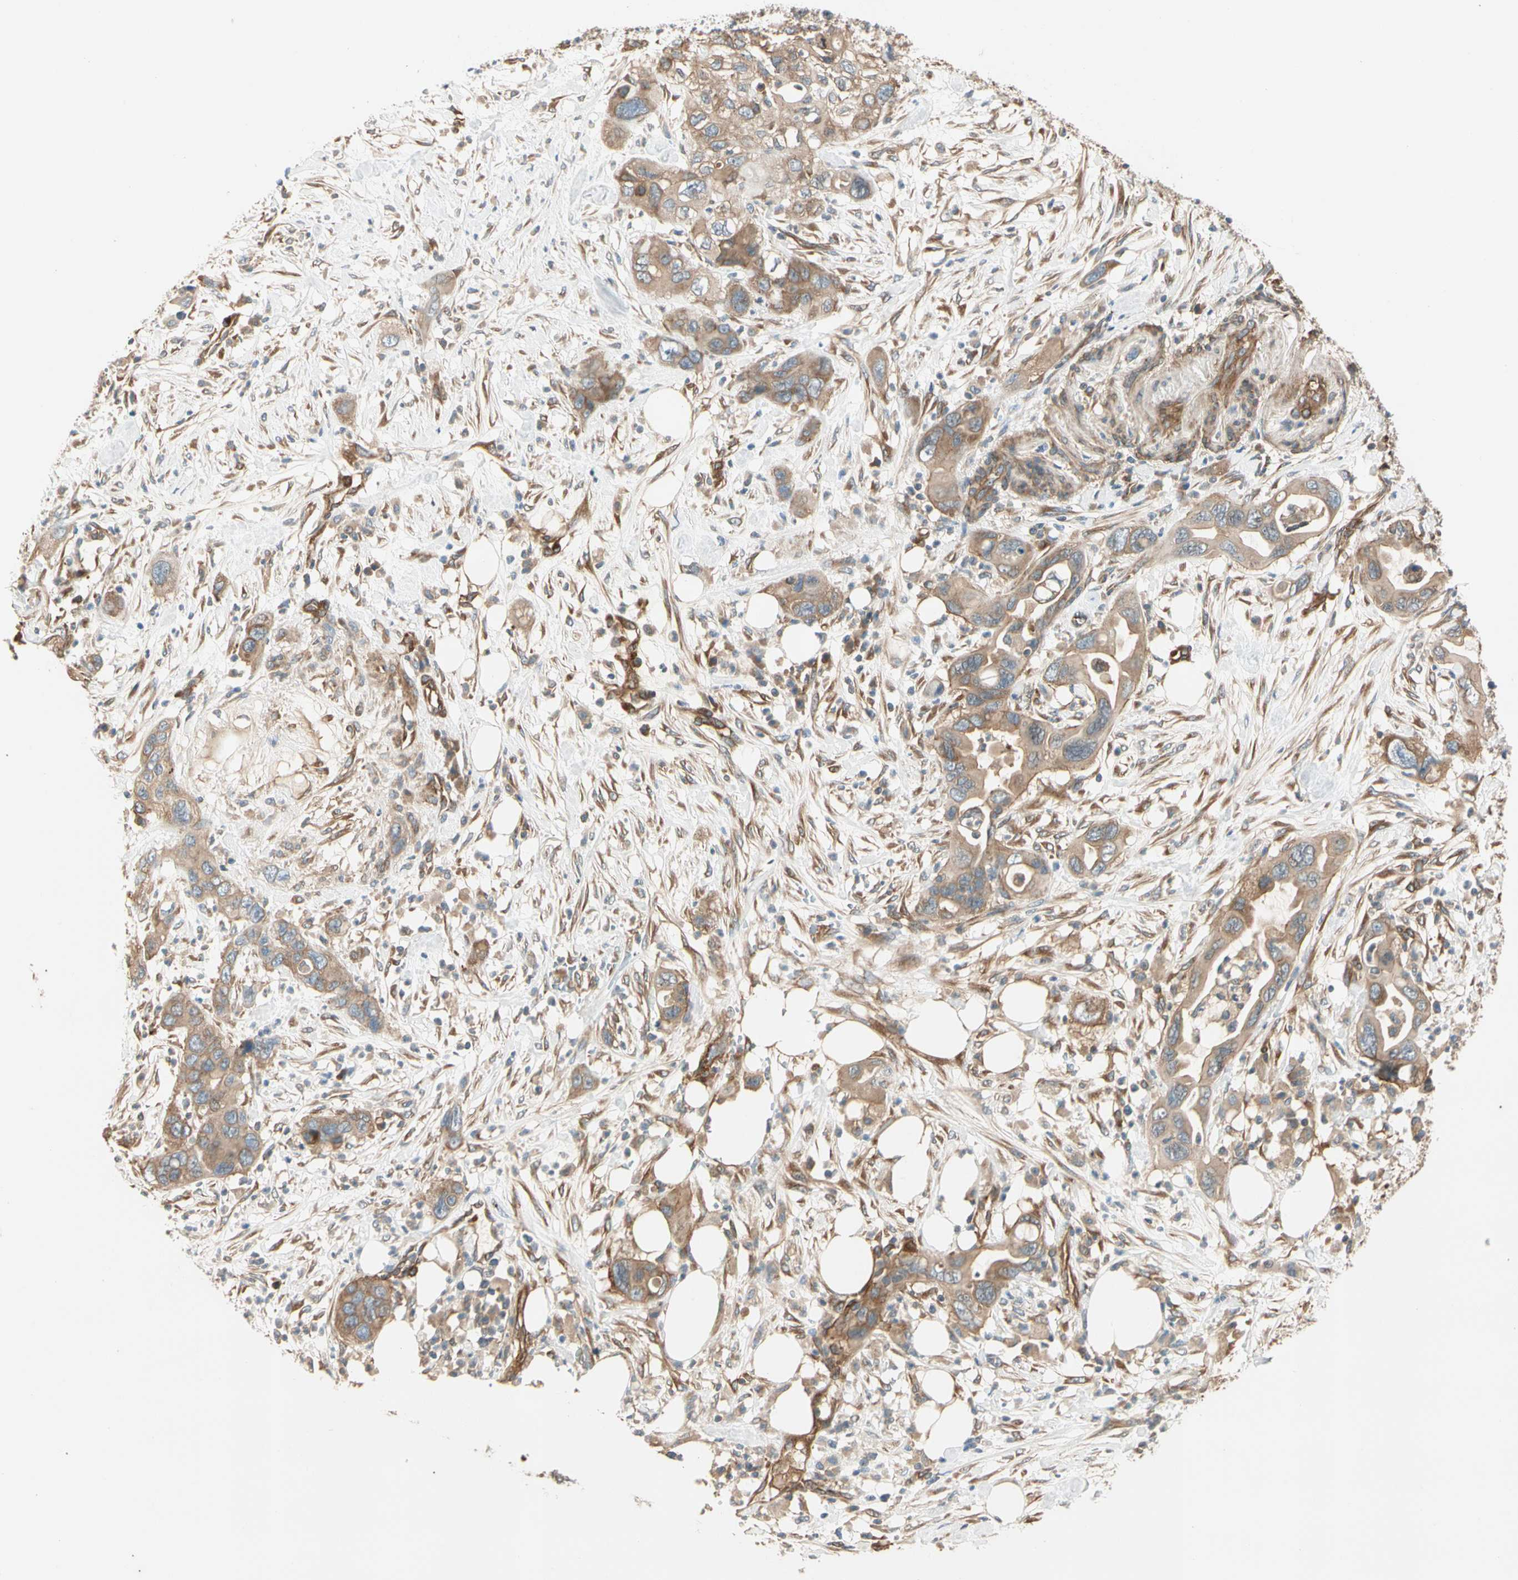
{"staining": {"intensity": "moderate", "quantity": ">75%", "location": "cytoplasmic/membranous"}, "tissue": "pancreatic cancer", "cell_type": "Tumor cells", "image_type": "cancer", "snomed": [{"axis": "morphology", "description": "Adenocarcinoma, NOS"}, {"axis": "topography", "description": "Pancreas"}], "caption": "Immunohistochemical staining of adenocarcinoma (pancreatic) shows moderate cytoplasmic/membranous protein positivity in about >75% of tumor cells. (Brightfield microscopy of DAB IHC at high magnification).", "gene": "ROCK2", "patient": {"sex": "female", "age": 71}}